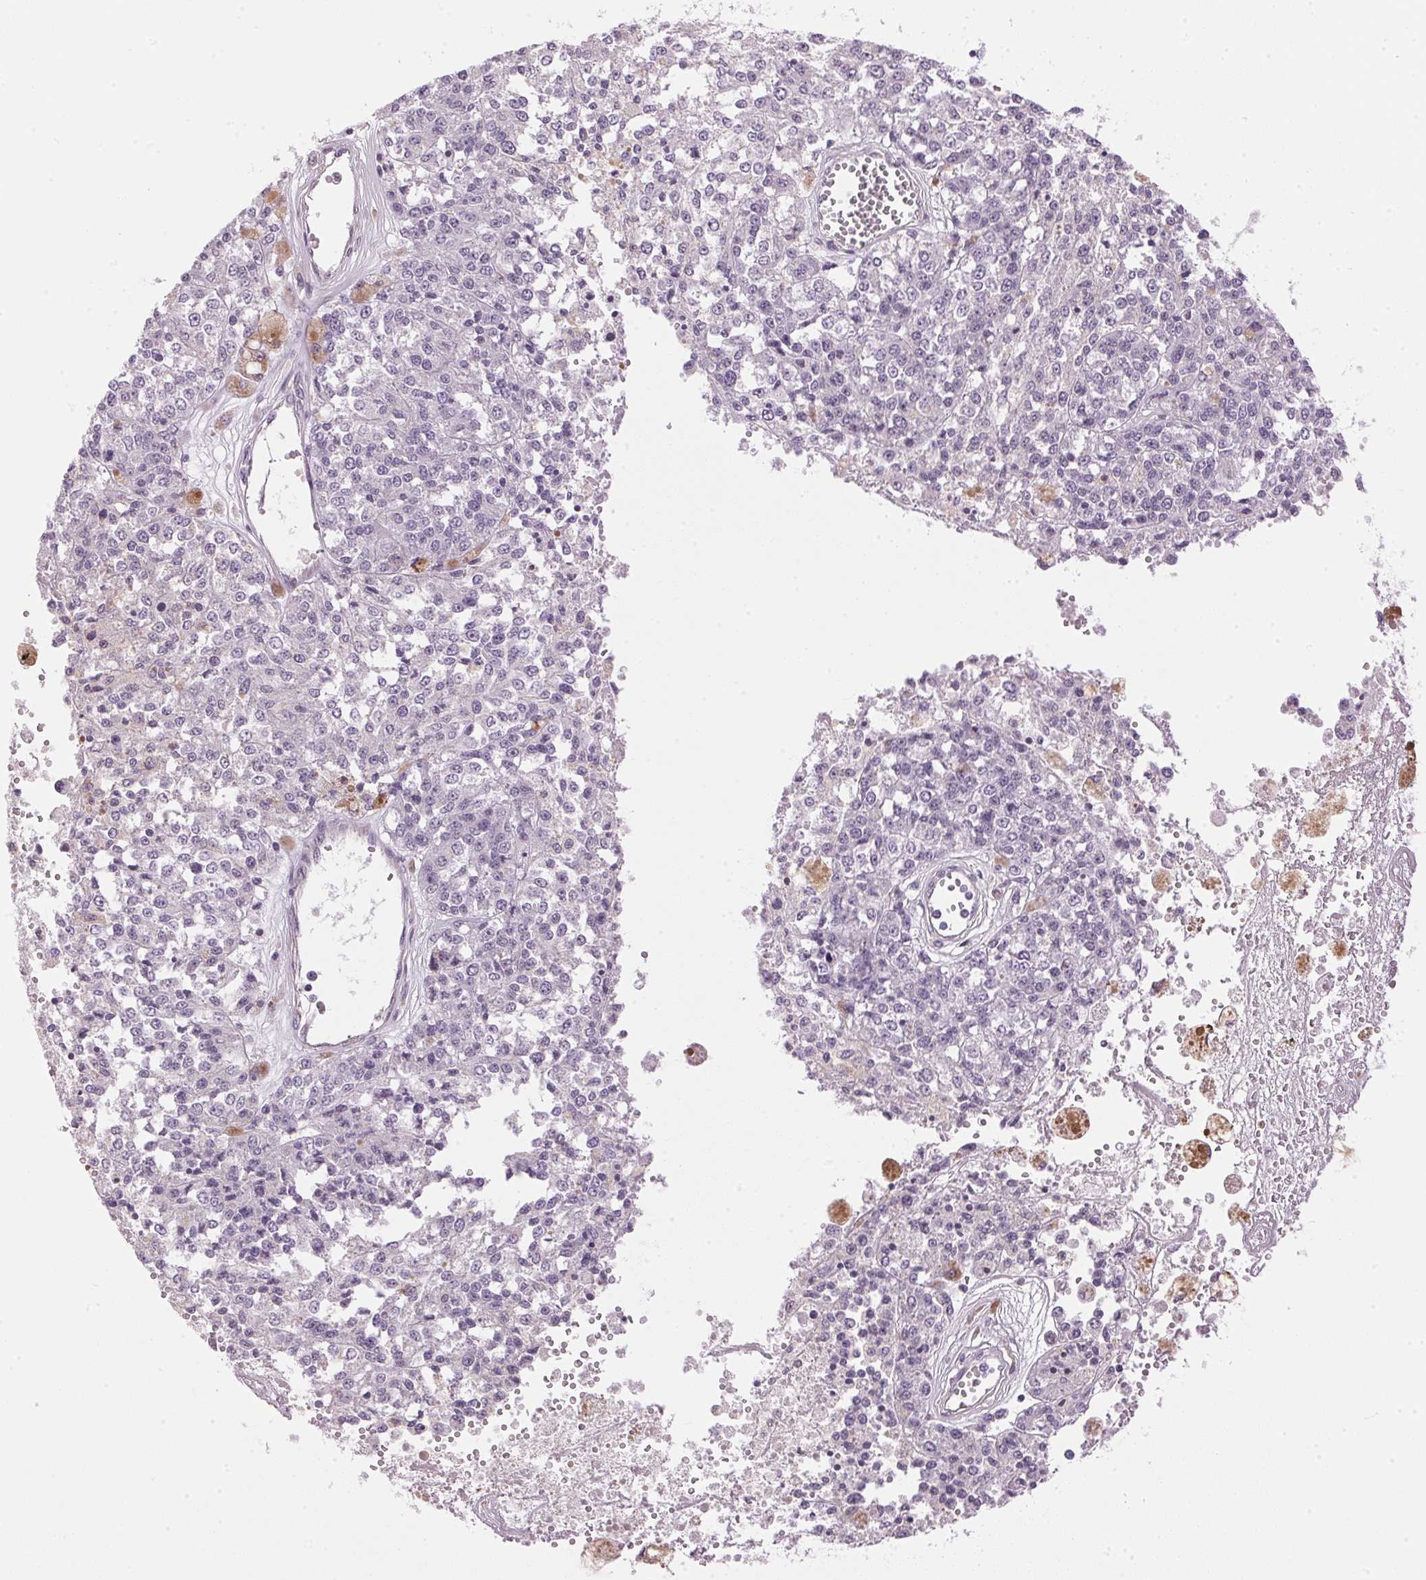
{"staining": {"intensity": "negative", "quantity": "none", "location": "none"}, "tissue": "melanoma", "cell_type": "Tumor cells", "image_type": "cancer", "snomed": [{"axis": "morphology", "description": "Malignant melanoma, Metastatic site"}, {"axis": "topography", "description": "Lymph node"}], "caption": "IHC histopathology image of neoplastic tissue: human melanoma stained with DAB (3,3'-diaminobenzidine) displays no significant protein staining in tumor cells.", "gene": "GOLPH3", "patient": {"sex": "female", "age": 64}}